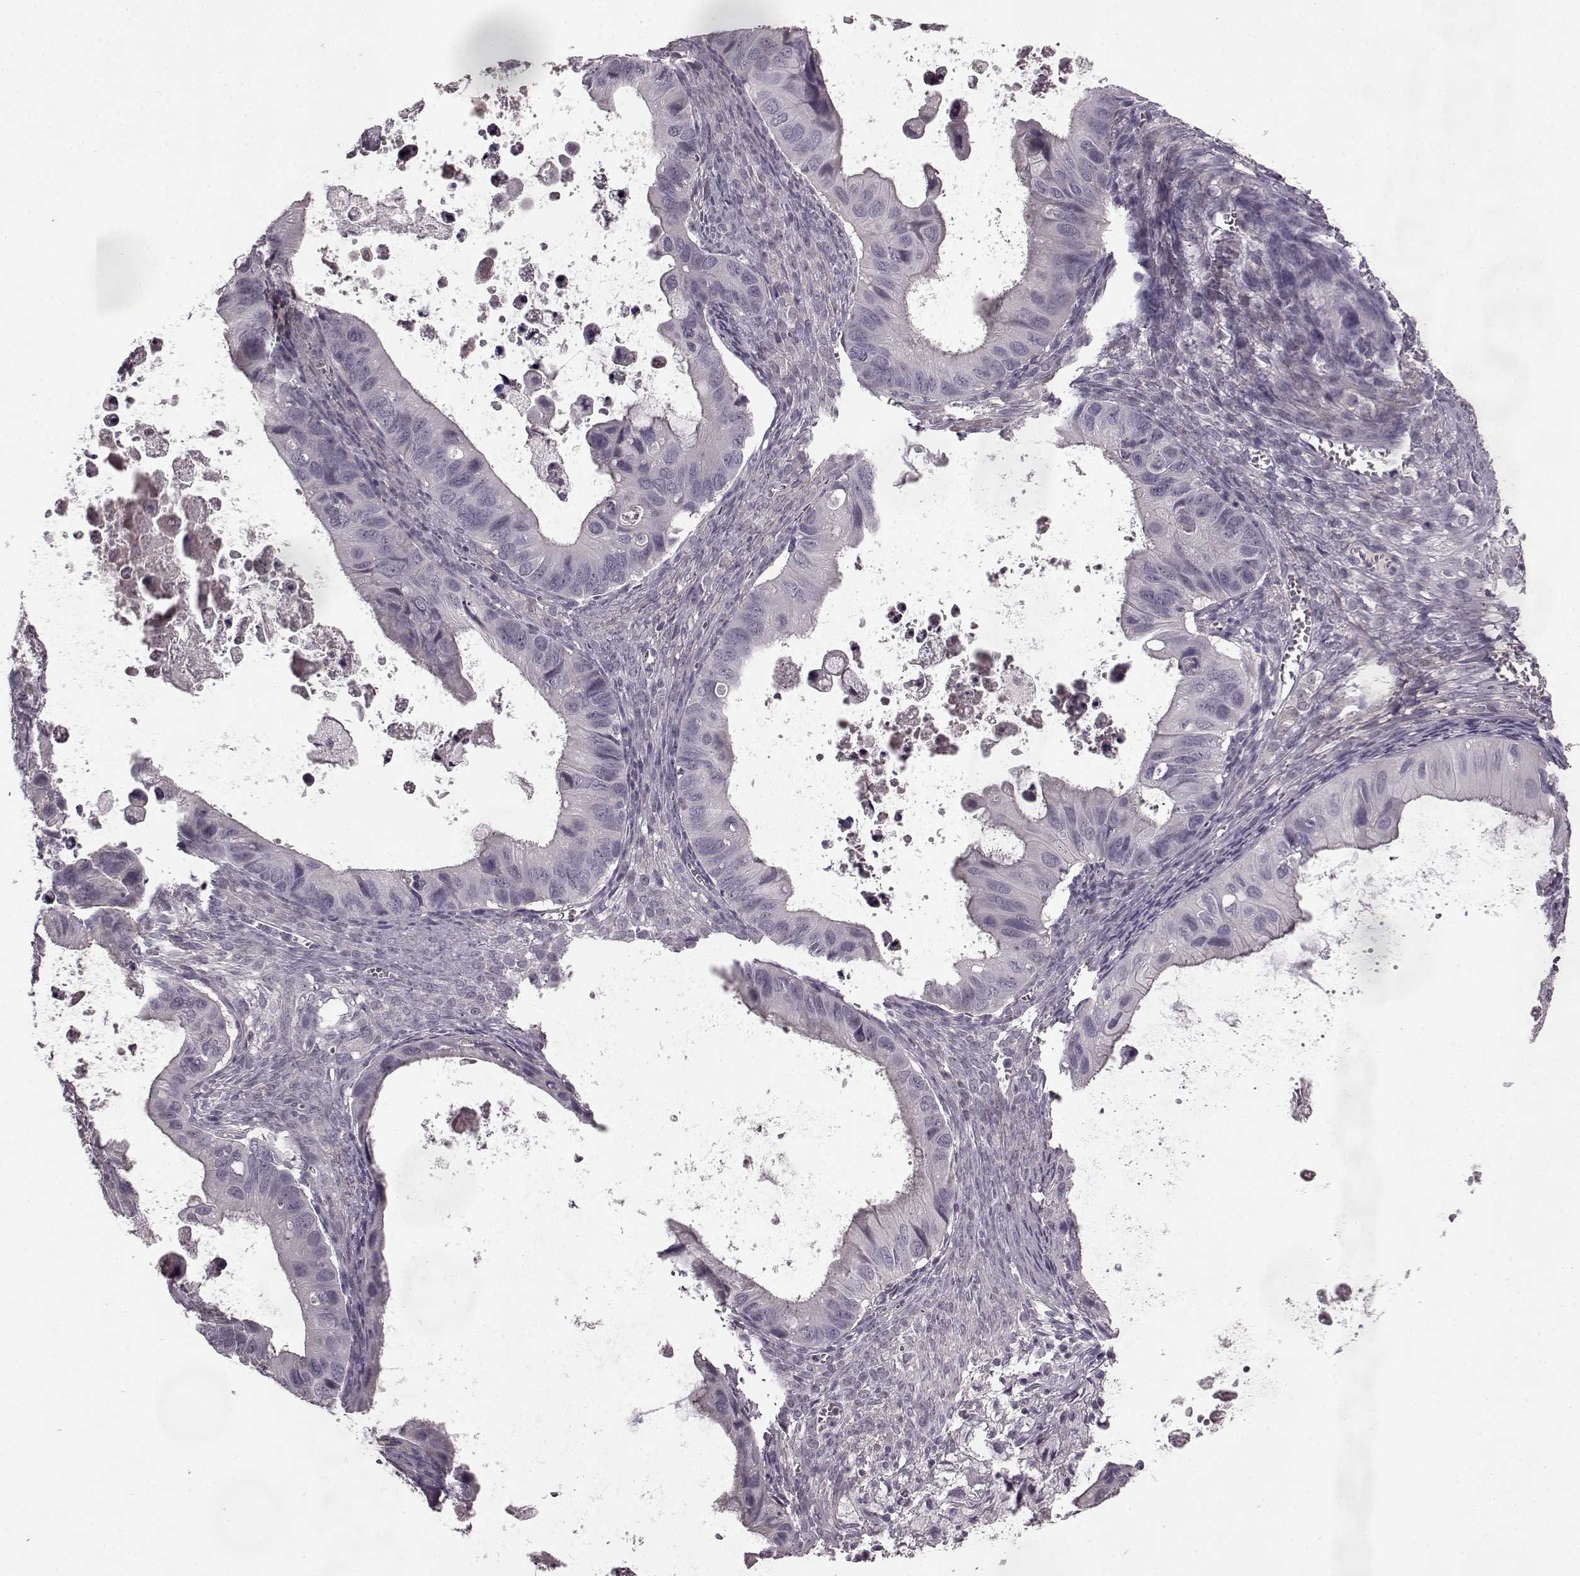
{"staining": {"intensity": "negative", "quantity": "none", "location": "none"}, "tissue": "ovarian cancer", "cell_type": "Tumor cells", "image_type": "cancer", "snomed": [{"axis": "morphology", "description": "Cystadenocarcinoma, mucinous, NOS"}, {"axis": "topography", "description": "Ovary"}], "caption": "This is an IHC photomicrograph of ovarian mucinous cystadenocarcinoma. There is no staining in tumor cells.", "gene": "SLCO3A1", "patient": {"sex": "female", "age": 64}}